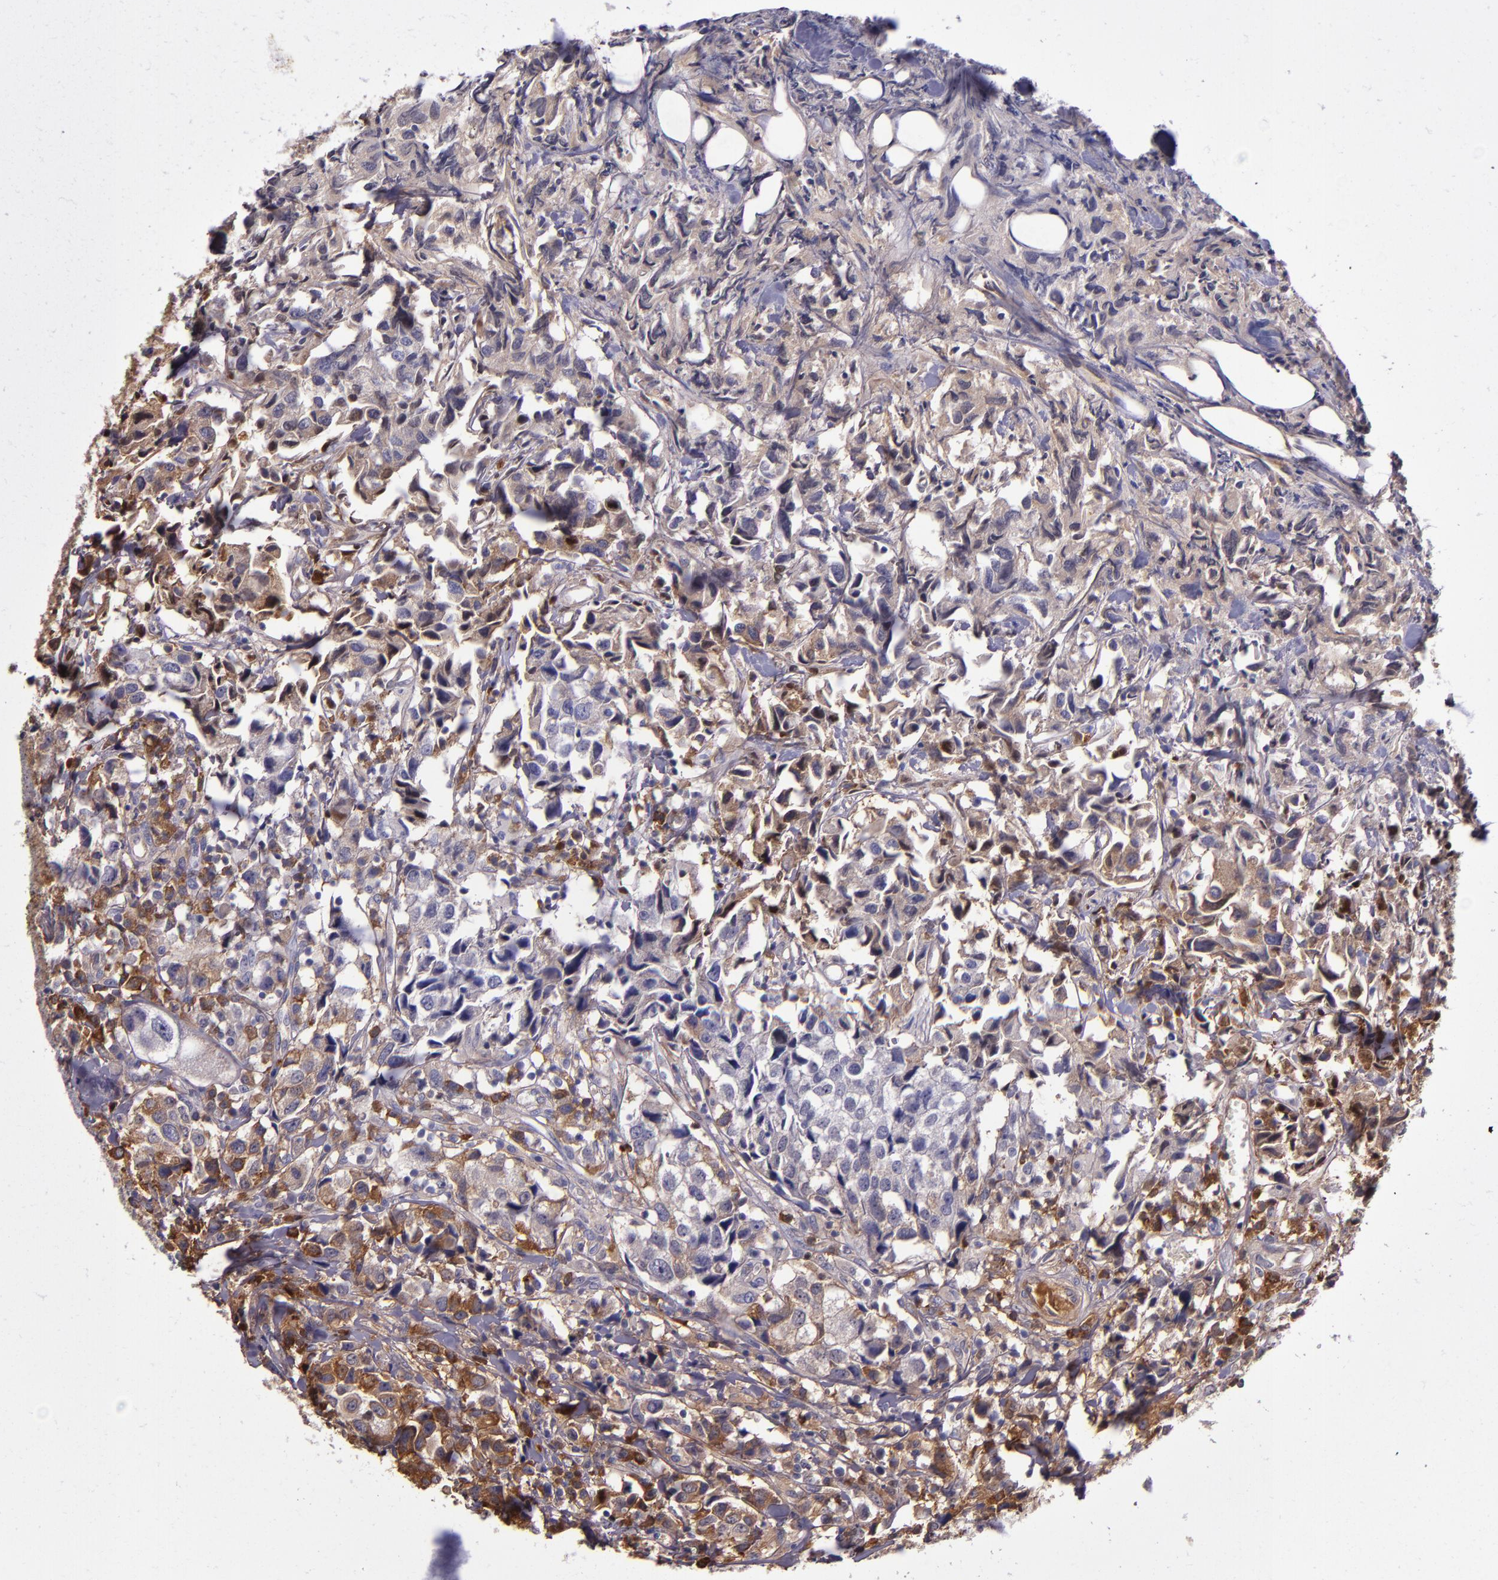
{"staining": {"intensity": "weak", "quantity": "25%-75%", "location": "cytoplasmic/membranous"}, "tissue": "urothelial cancer", "cell_type": "Tumor cells", "image_type": "cancer", "snomed": [{"axis": "morphology", "description": "Urothelial carcinoma, High grade"}, {"axis": "topography", "description": "Urinary bladder"}], "caption": "This photomicrograph displays urothelial carcinoma (high-grade) stained with immunohistochemistry to label a protein in brown. The cytoplasmic/membranous of tumor cells show weak positivity for the protein. Nuclei are counter-stained blue.", "gene": "CLEC3B", "patient": {"sex": "female", "age": 75}}